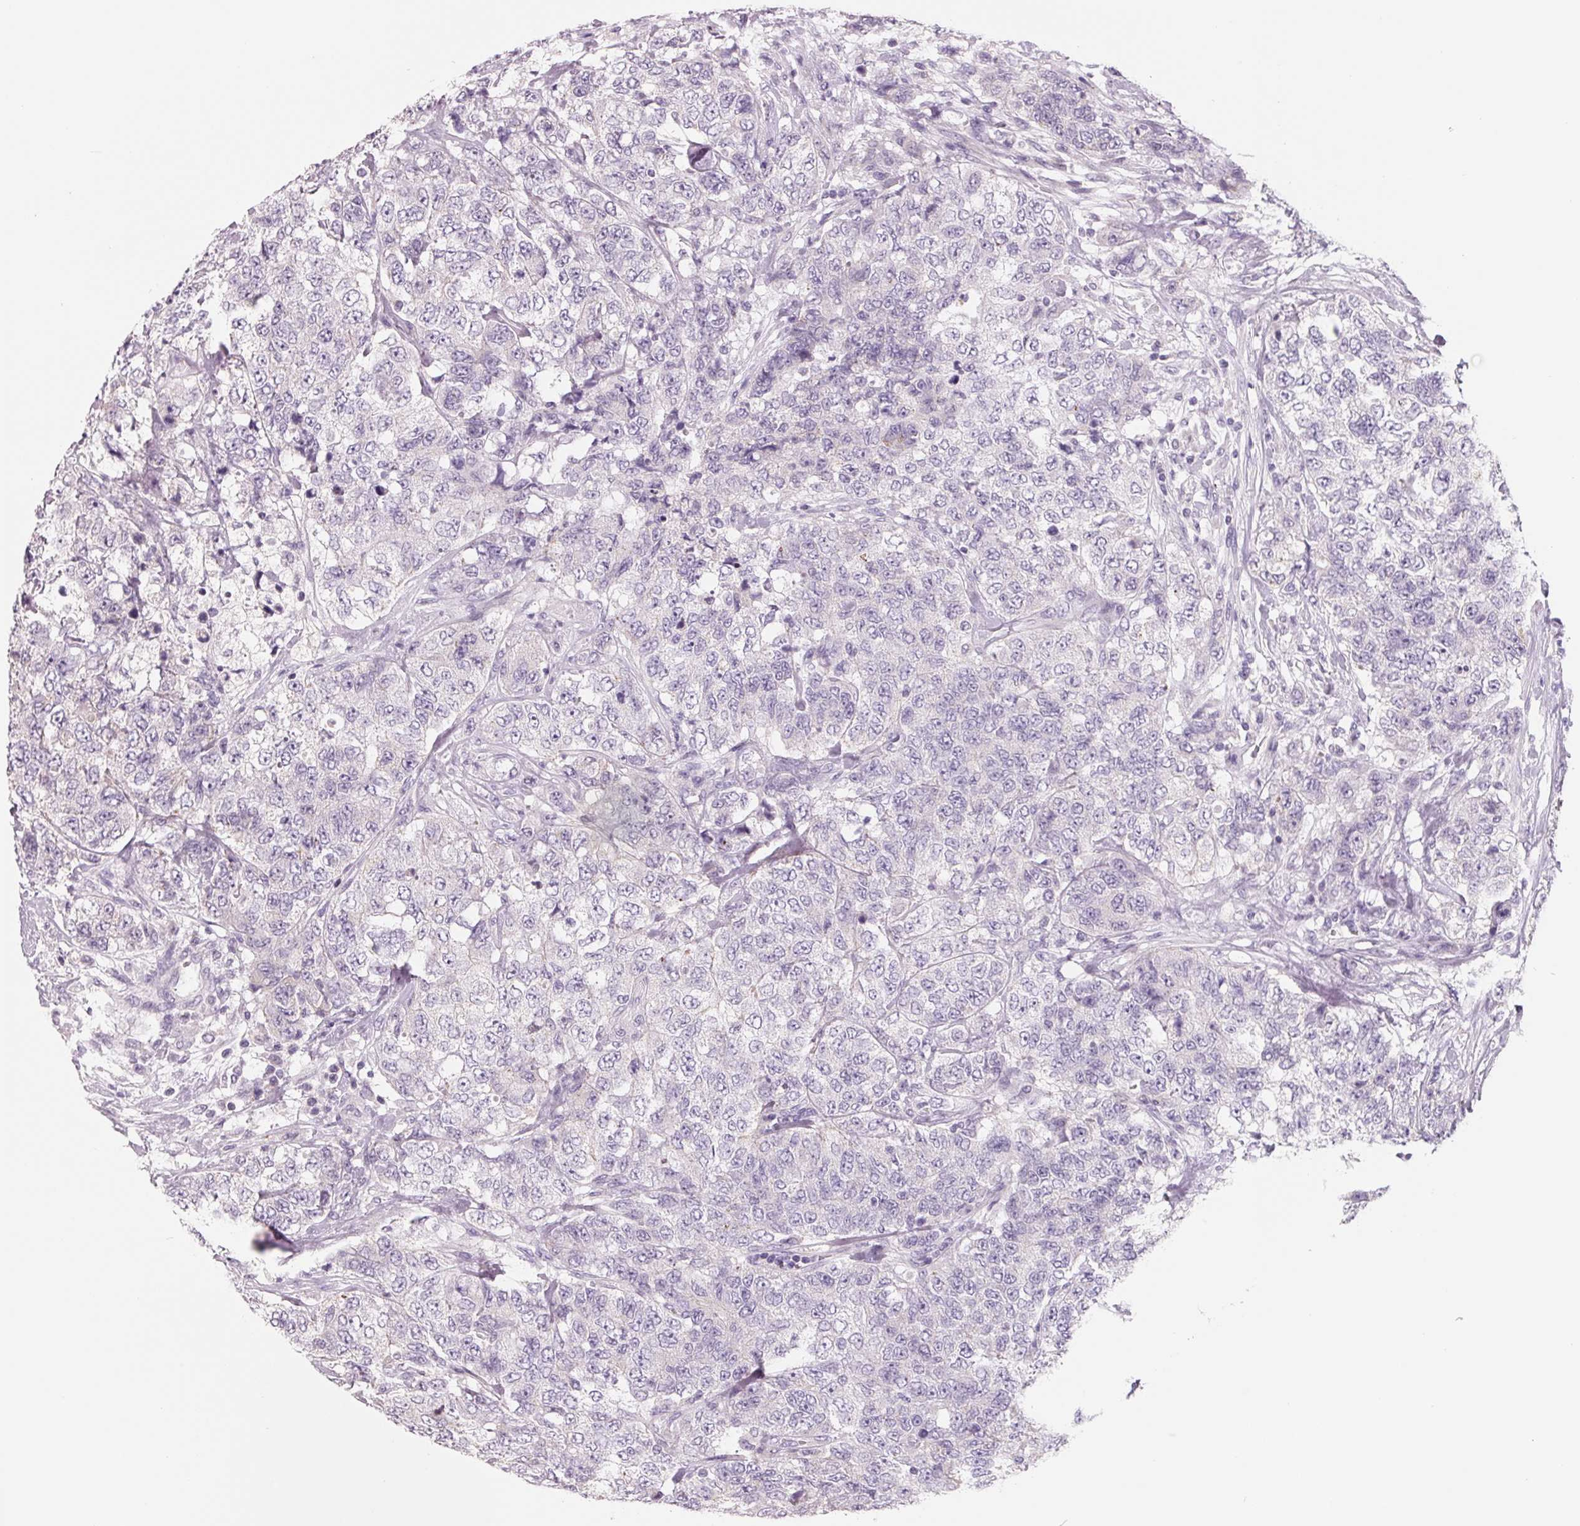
{"staining": {"intensity": "negative", "quantity": "none", "location": "none"}, "tissue": "urothelial cancer", "cell_type": "Tumor cells", "image_type": "cancer", "snomed": [{"axis": "morphology", "description": "Urothelial carcinoma, High grade"}, {"axis": "topography", "description": "Urinary bladder"}], "caption": "DAB (3,3'-diaminobenzidine) immunohistochemical staining of urothelial cancer demonstrates no significant positivity in tumor cells. The staining was performed using DAB (3,3'-diaminobenzidine) to visualize the protein expression in brown, while the nuclei were stained in blue with hematoxylin (Magnification: 20x).", "gene": "FTCD", "patient": {"sex": "female", "age": 78}}